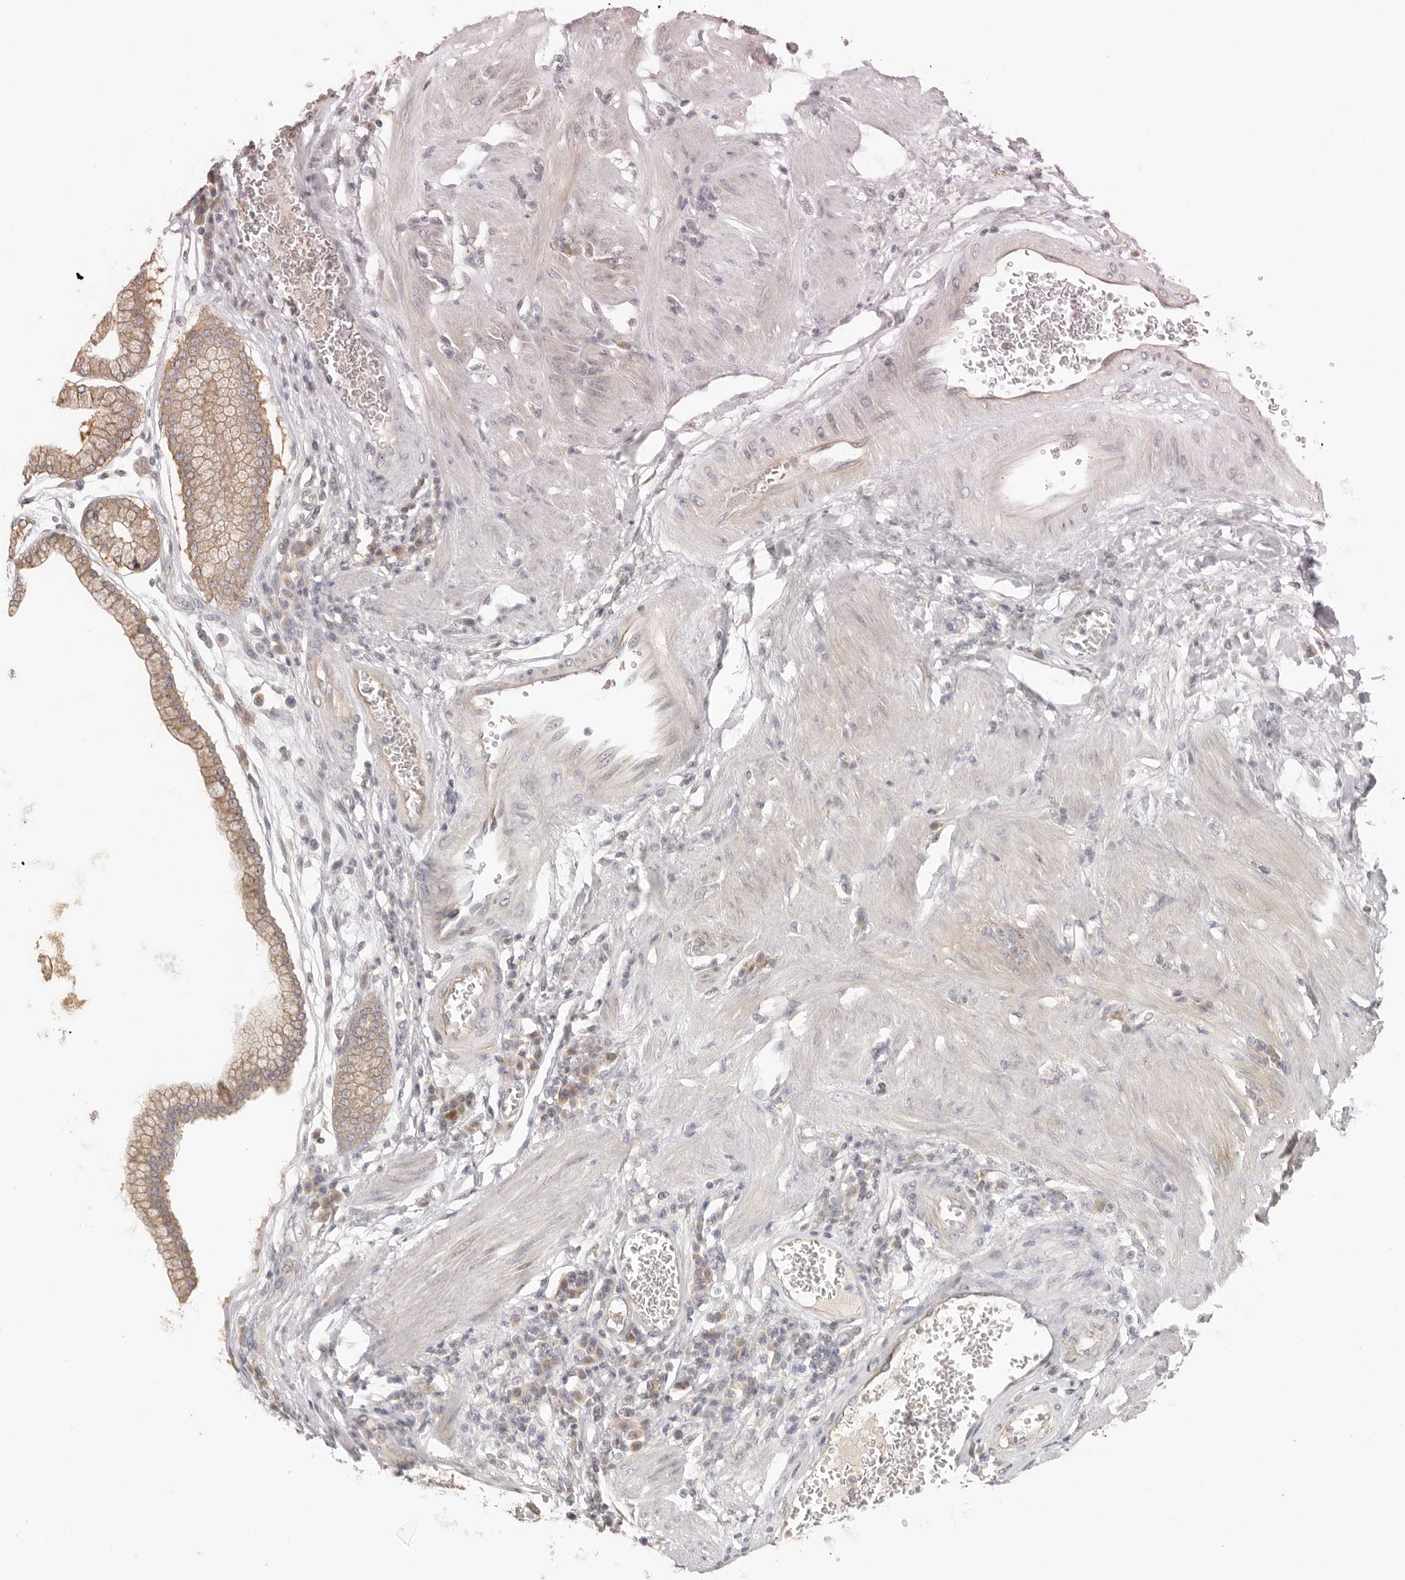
{"staining": {"intensity": "moderate", "quantity": ">75%", "location": "cytoplasmic/membranous"}, "tissue": "stomach cancer", "cell_type": "Tumor cells", "image_type": "cancer", "snomed": [{"axis": "morphology", "description": "Adenocarcinoma, NOS"}, {"axis": "topography", "description": "Stomach"}], "caption": "A high-resolution micrograph shows immunohistochemistry (IHC) staining of stomach cancer, which displays moderate cytoplasmic/membranous expression in about >75% of tumor cells.", "gene": "AHDC1", "patient": {"sex": "male", "age": 59}}